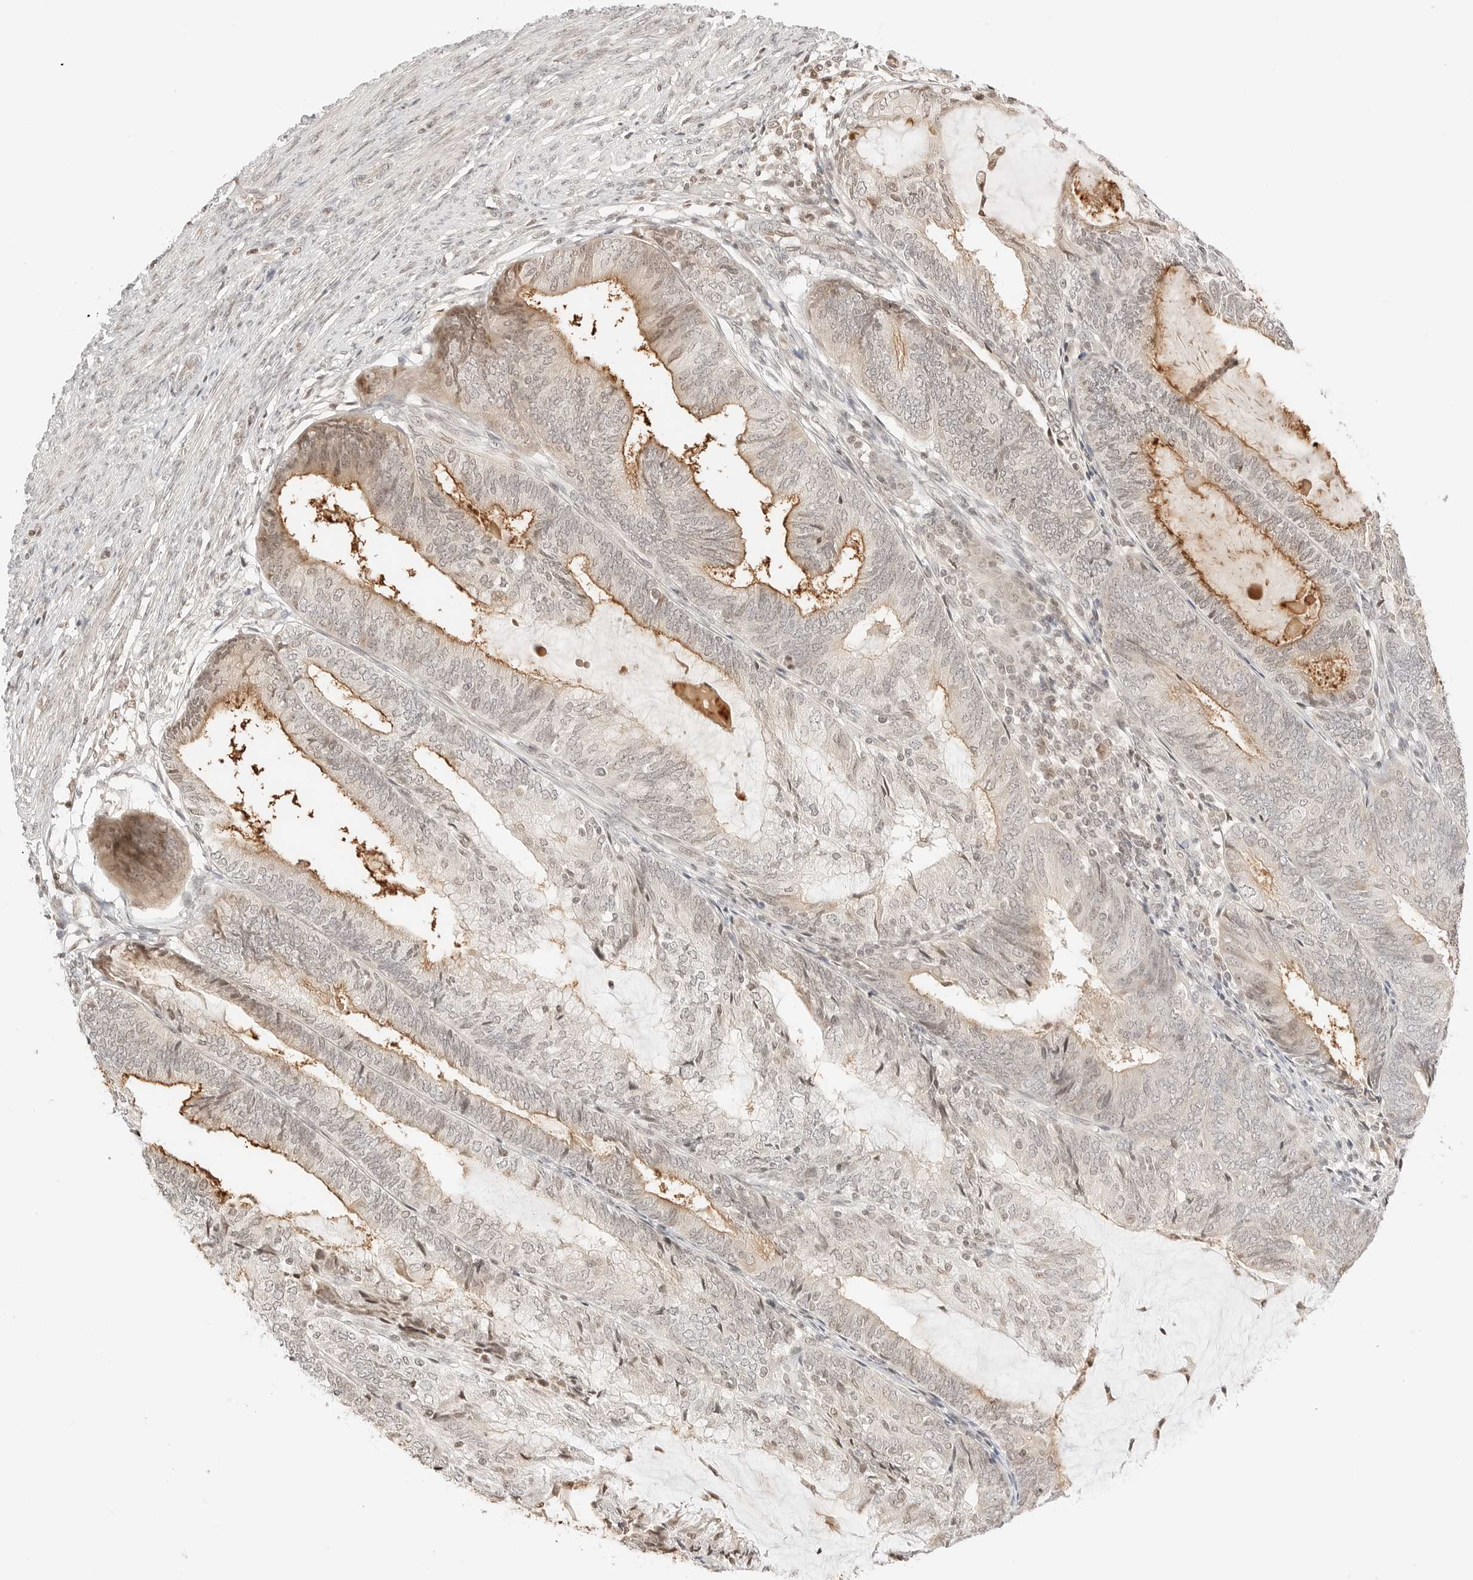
{"staining": {"intensity": "moderate", "quantity": "25%-75%", "location": "cytoplasmic/membranous"}, "tissue": "endometrial cancer", "cell_type": "Tumor cells", "image_type": "cancer", "snomed": [{"axis": "morphology", "description": "Adenocarcinoma, NOS"}, {"axis": "topography", "description": "Endometrium"}], "caption": "Tumor cells exhibit medium levels of moderate cytoplasmic/membranous positivity in about 25%-75% of cells in human endometrial adenocarcinoma.", "gene": "RPS6KL1", "patient": {"sex": "female", "age": 81}}